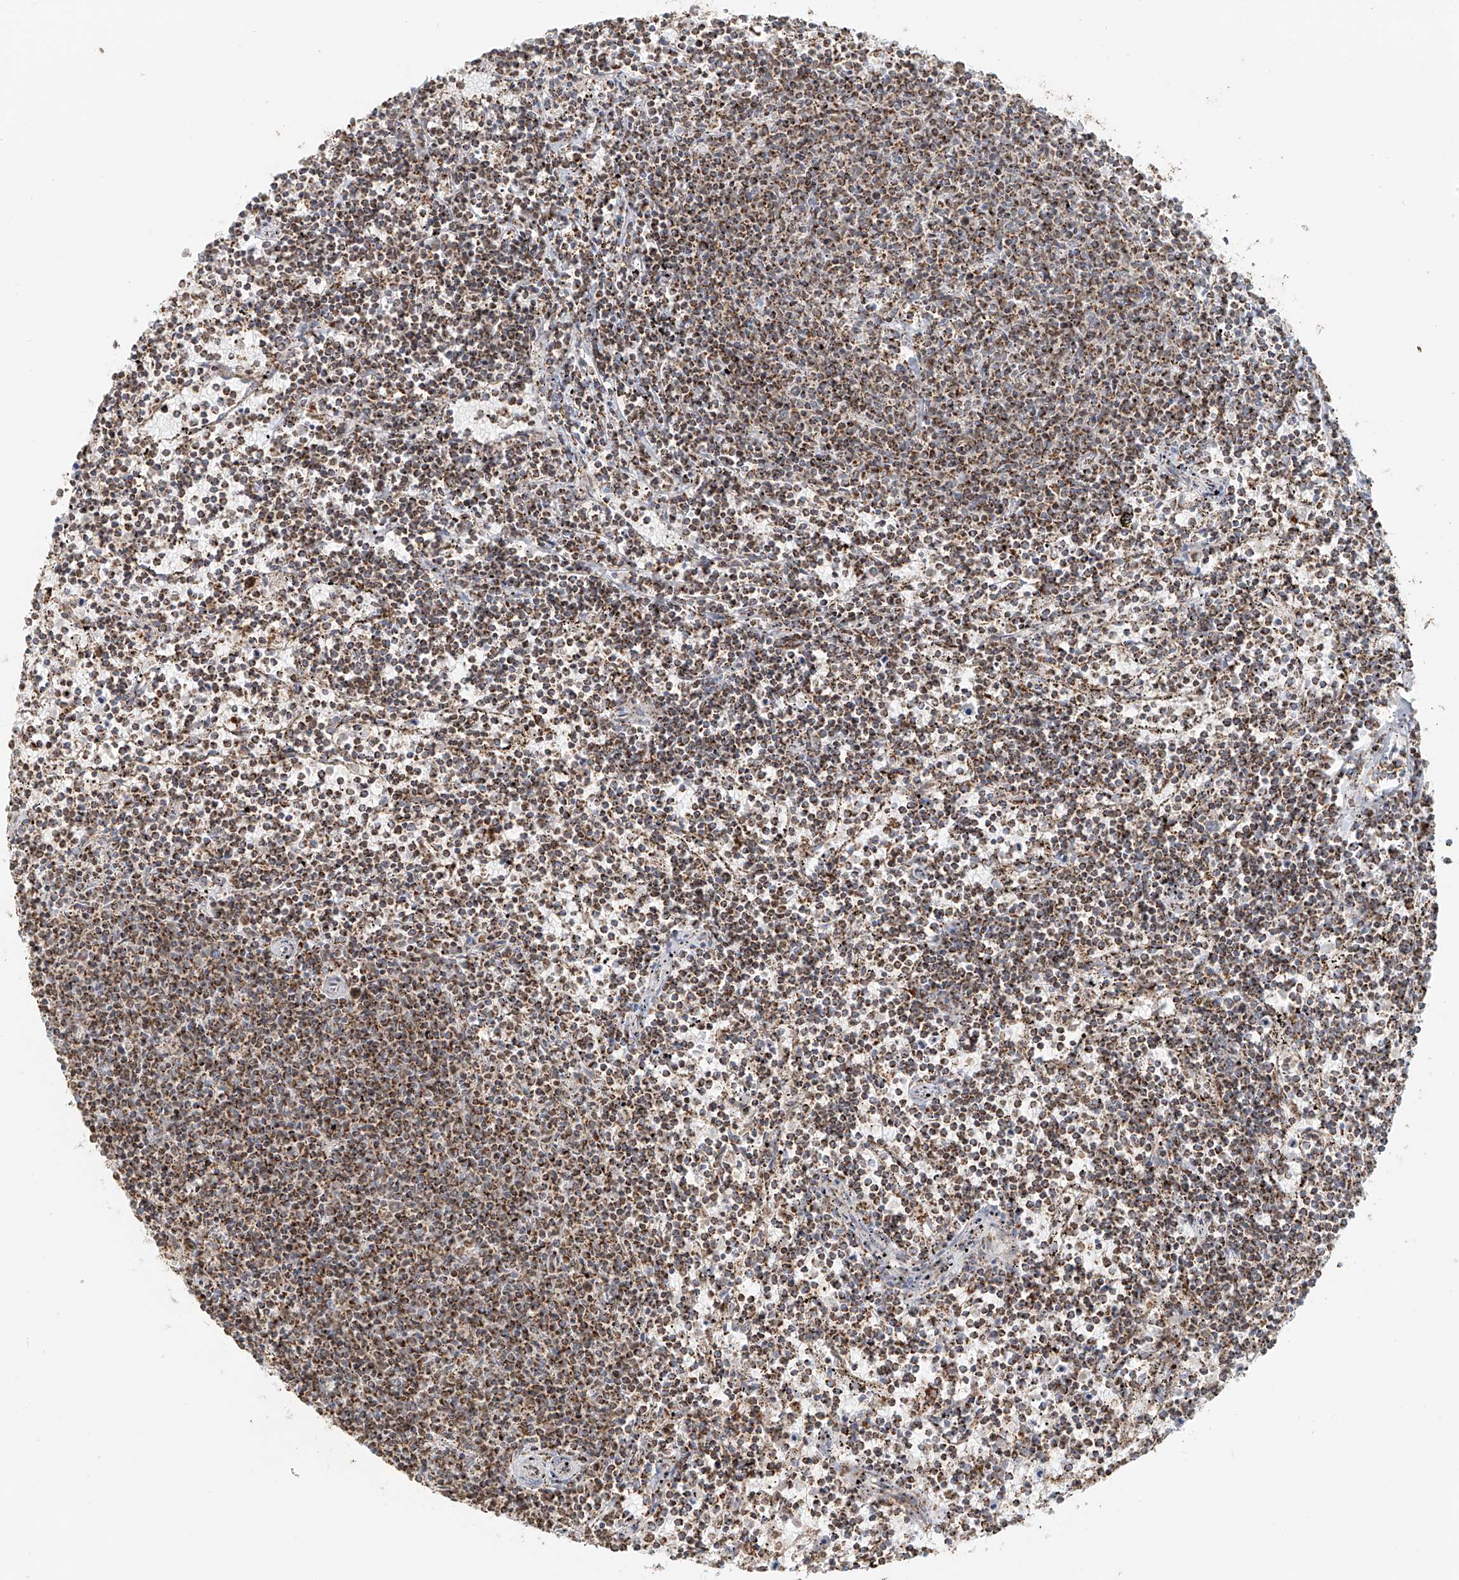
{"staining": {"intensity": "moderate", "quantity": ">75%", "location": "cytoplasmic/membranous"}, "tissue": "lymphoma", "cell_type": "Tumor cells", "image_type": "cancer", "snomed": [{"axis": "morphology", "description": "Malignant lymphoma, non-Hodgkin's type, Low grade"}, {"axis": "topography", "description": "Spleen"}], "caption": "Moderate cytoplasmic/membranous staining for a protein is seen in approximately >75% of tumor cells of low-grade malignant lymphoma, non-Hodgkin's type using immunohistochemistry.", "gene": "MIPEP", "patient": {"sex": "female", "age": 50}}